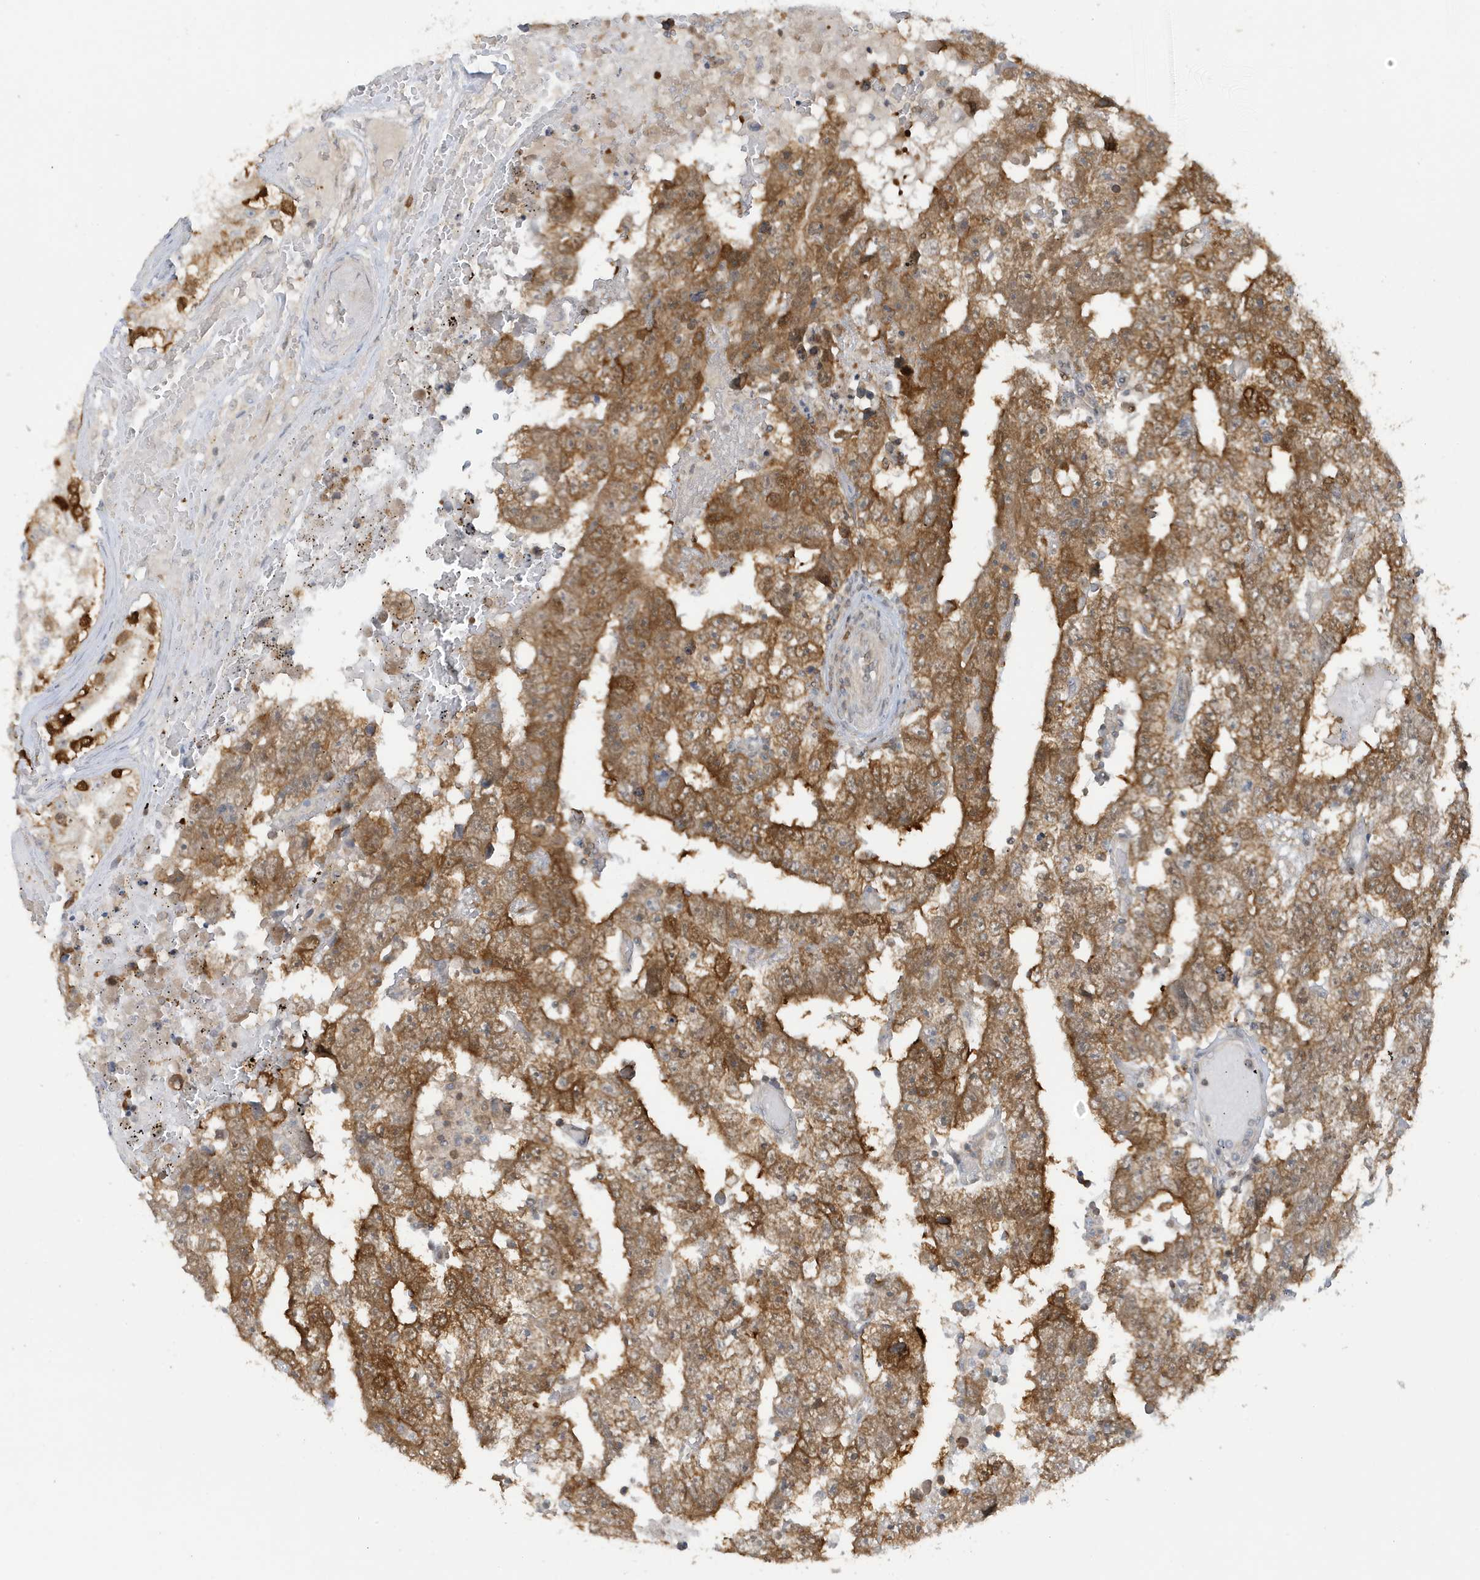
{"staining": {"intensity": "moderate", "quantity": ">75%", "location": "cytoplasmic/membranous"}, "tissue": "testis cancer", "cell_type": "Tumor cells", "image_type": "cancer", "snomed": [{"axis": "morphology", "description": "Carcinoma, Embryonal, NOS"}, {"axis": "topography", "description": "Testis"}], "caption": "Immunohistochemical staining of human testis cancer (embryonal carcinoma) displays medium levels of moderate cytoplasmic/membranous protein expression in approximately >75% of tumor cells. (Brightfield microscopy of DAB IHC at high magnification).", "gene": "OGA", "patient": {"sex": "male", "age": 25}}